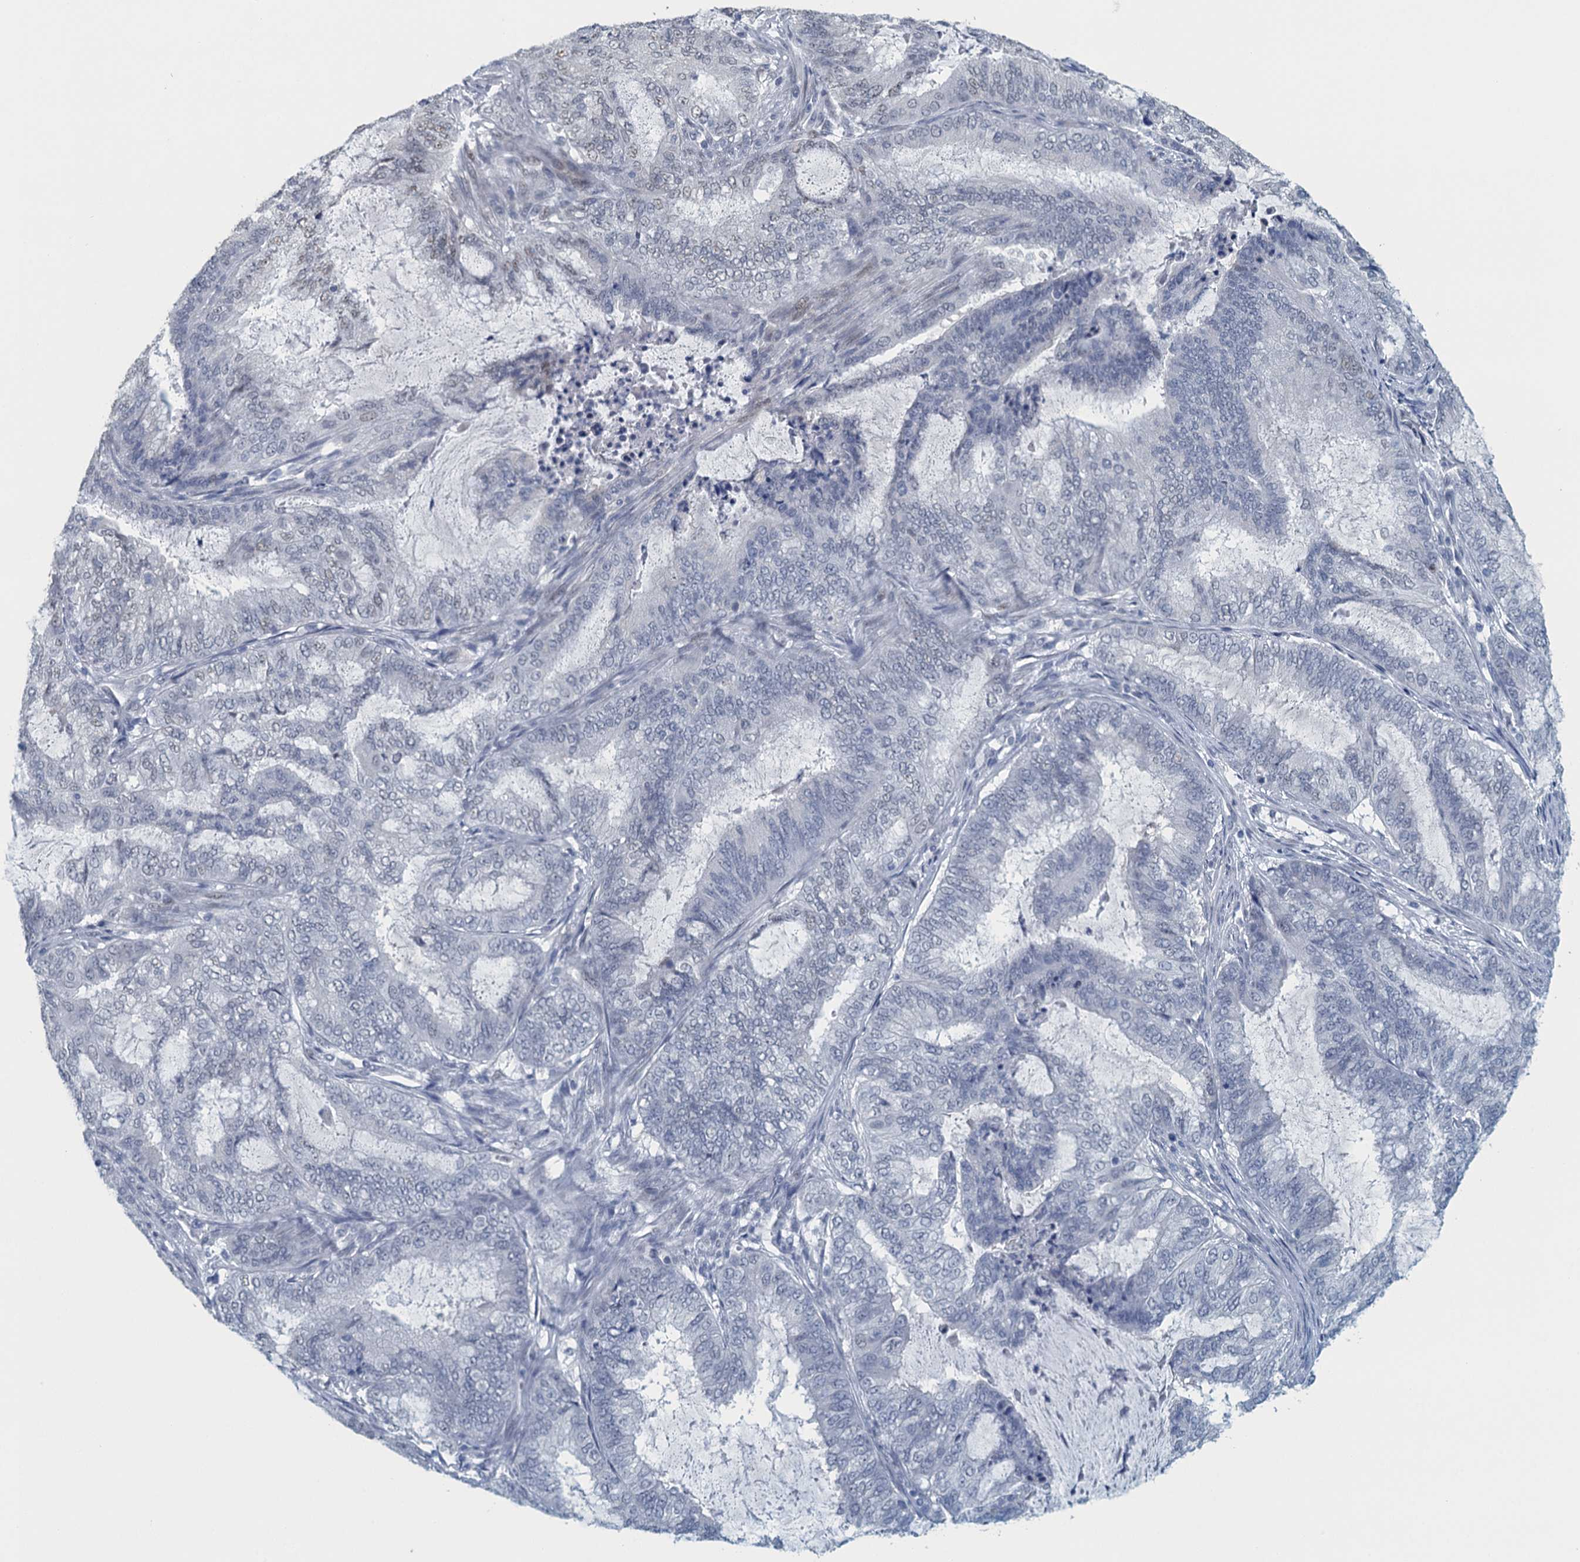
{"staining": {"intensity": "strong", "quantity": "25%-75%", "location": "nuclear"}, "tissue": "endometrial cancer", "cell_type": "Tumor cells", "image_type": "cancer", "snomed": [{"axis": "morphology", "description": "Adenocarcinoma, NOS"}, {"axis": "topography", "description": "Endometrium"}], "caption": "The image reveals a brown stain indicating the presence of a protein in the nuclear of tumor cells in endometrial cancer (adenocarcinoma).", "gene": "TTLL9", "patient": {"sex": "female", "age": 51}}